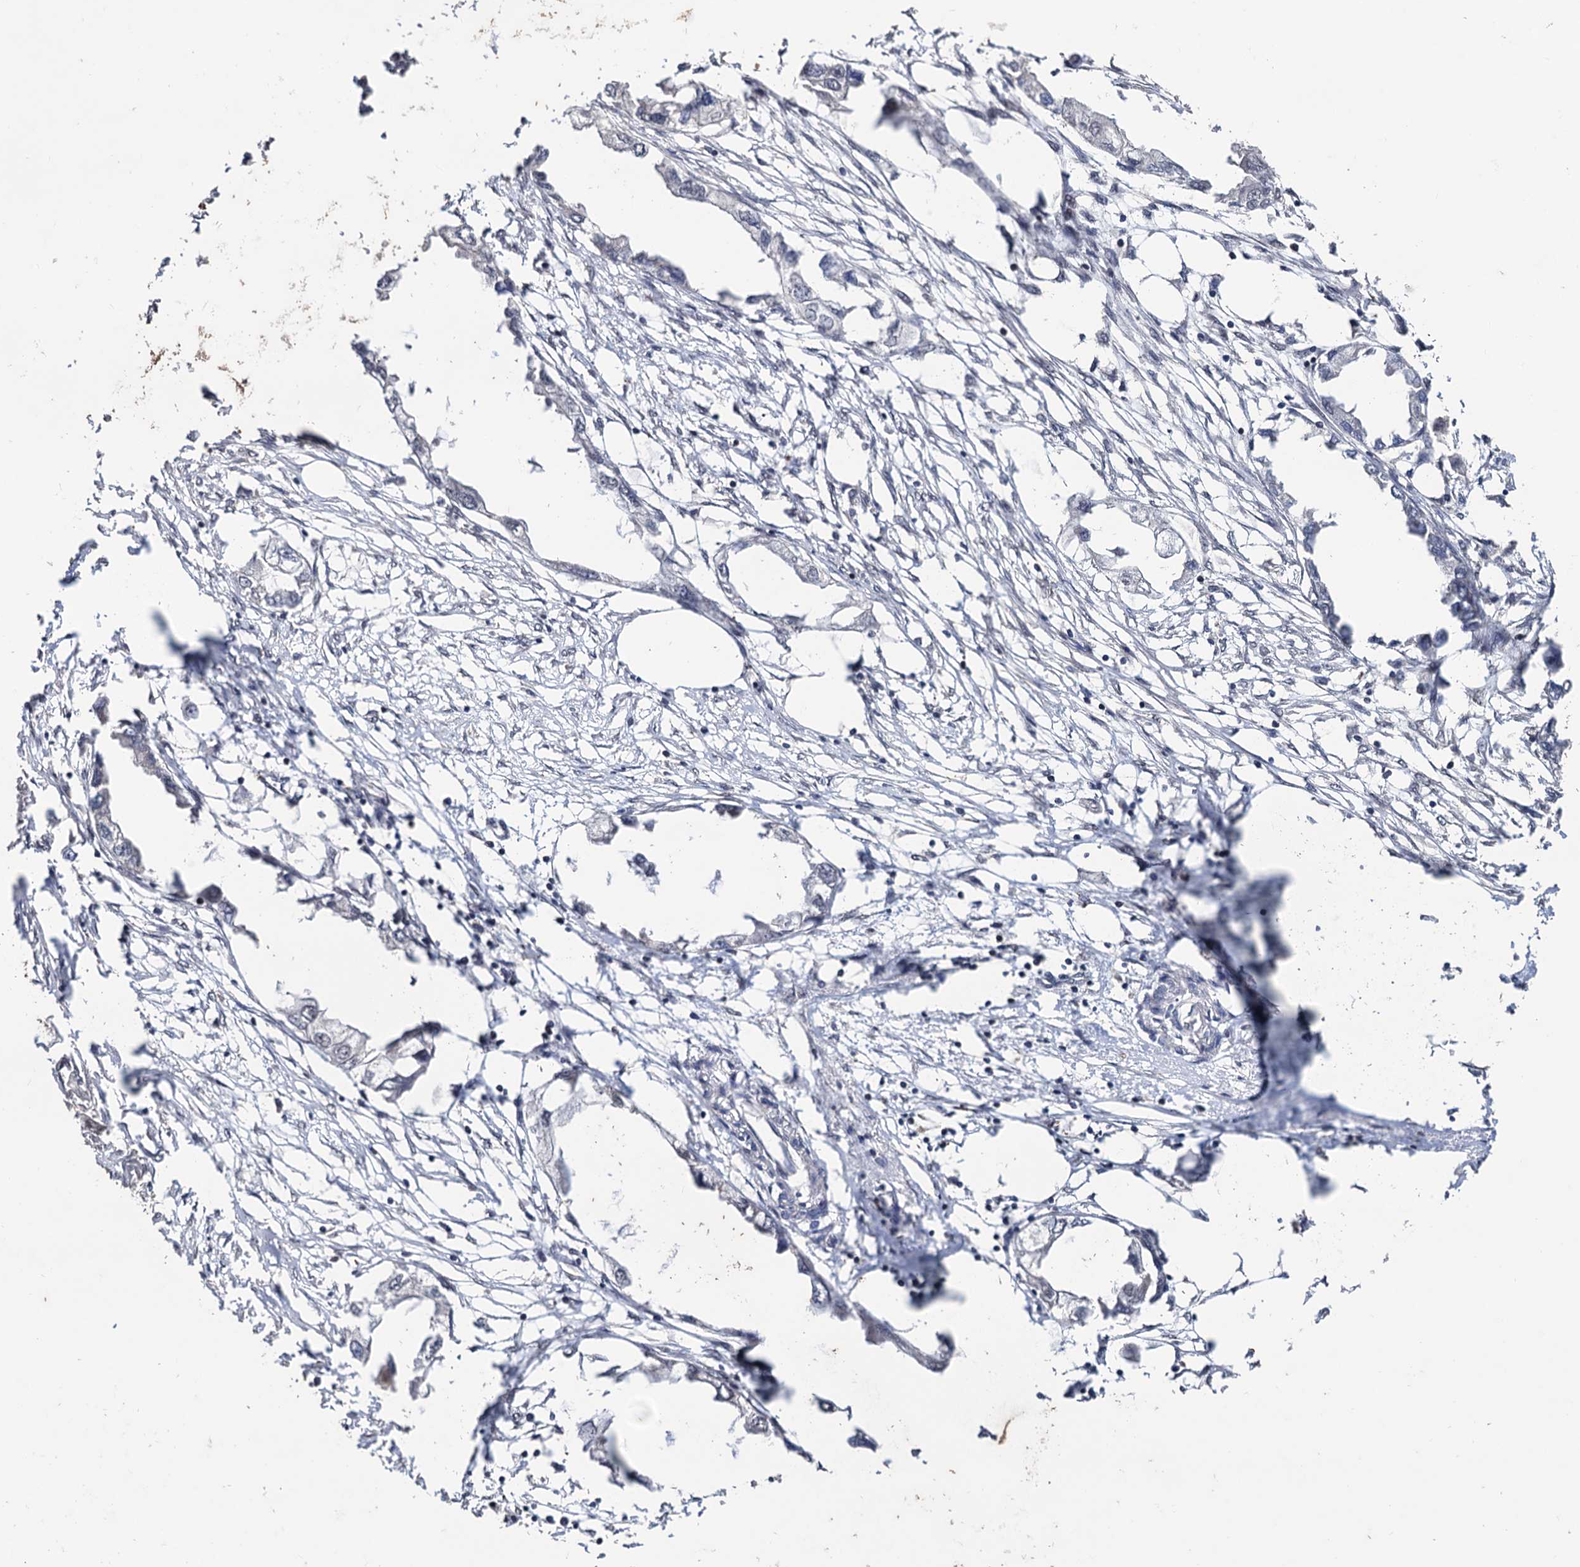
{"staining": {"intensity": "weak", "quantity": "<25%", "location": "cytoplasmic/membranous"}, "tissue": "endometrial cancer", "cell_type": "Tumor cells", "image_type": "cancer", "snomed": [{"axis": "morphology", "description": "Adenocarcinoma, NOS"}, {"axis": "morphology", "description": "Adenocarcinoma, metastatic, NOS"}, {"axis": "topography", "description": "Adipose tissue"}, {"axis": "topography", "description": "Endometrium"}], "caption": "IHC of metastatic adenocarcinoma (endometrial) displays no staining in tumor cells.", "gene": "KLF5", "patient": {"sex": "female", "age": 67}}